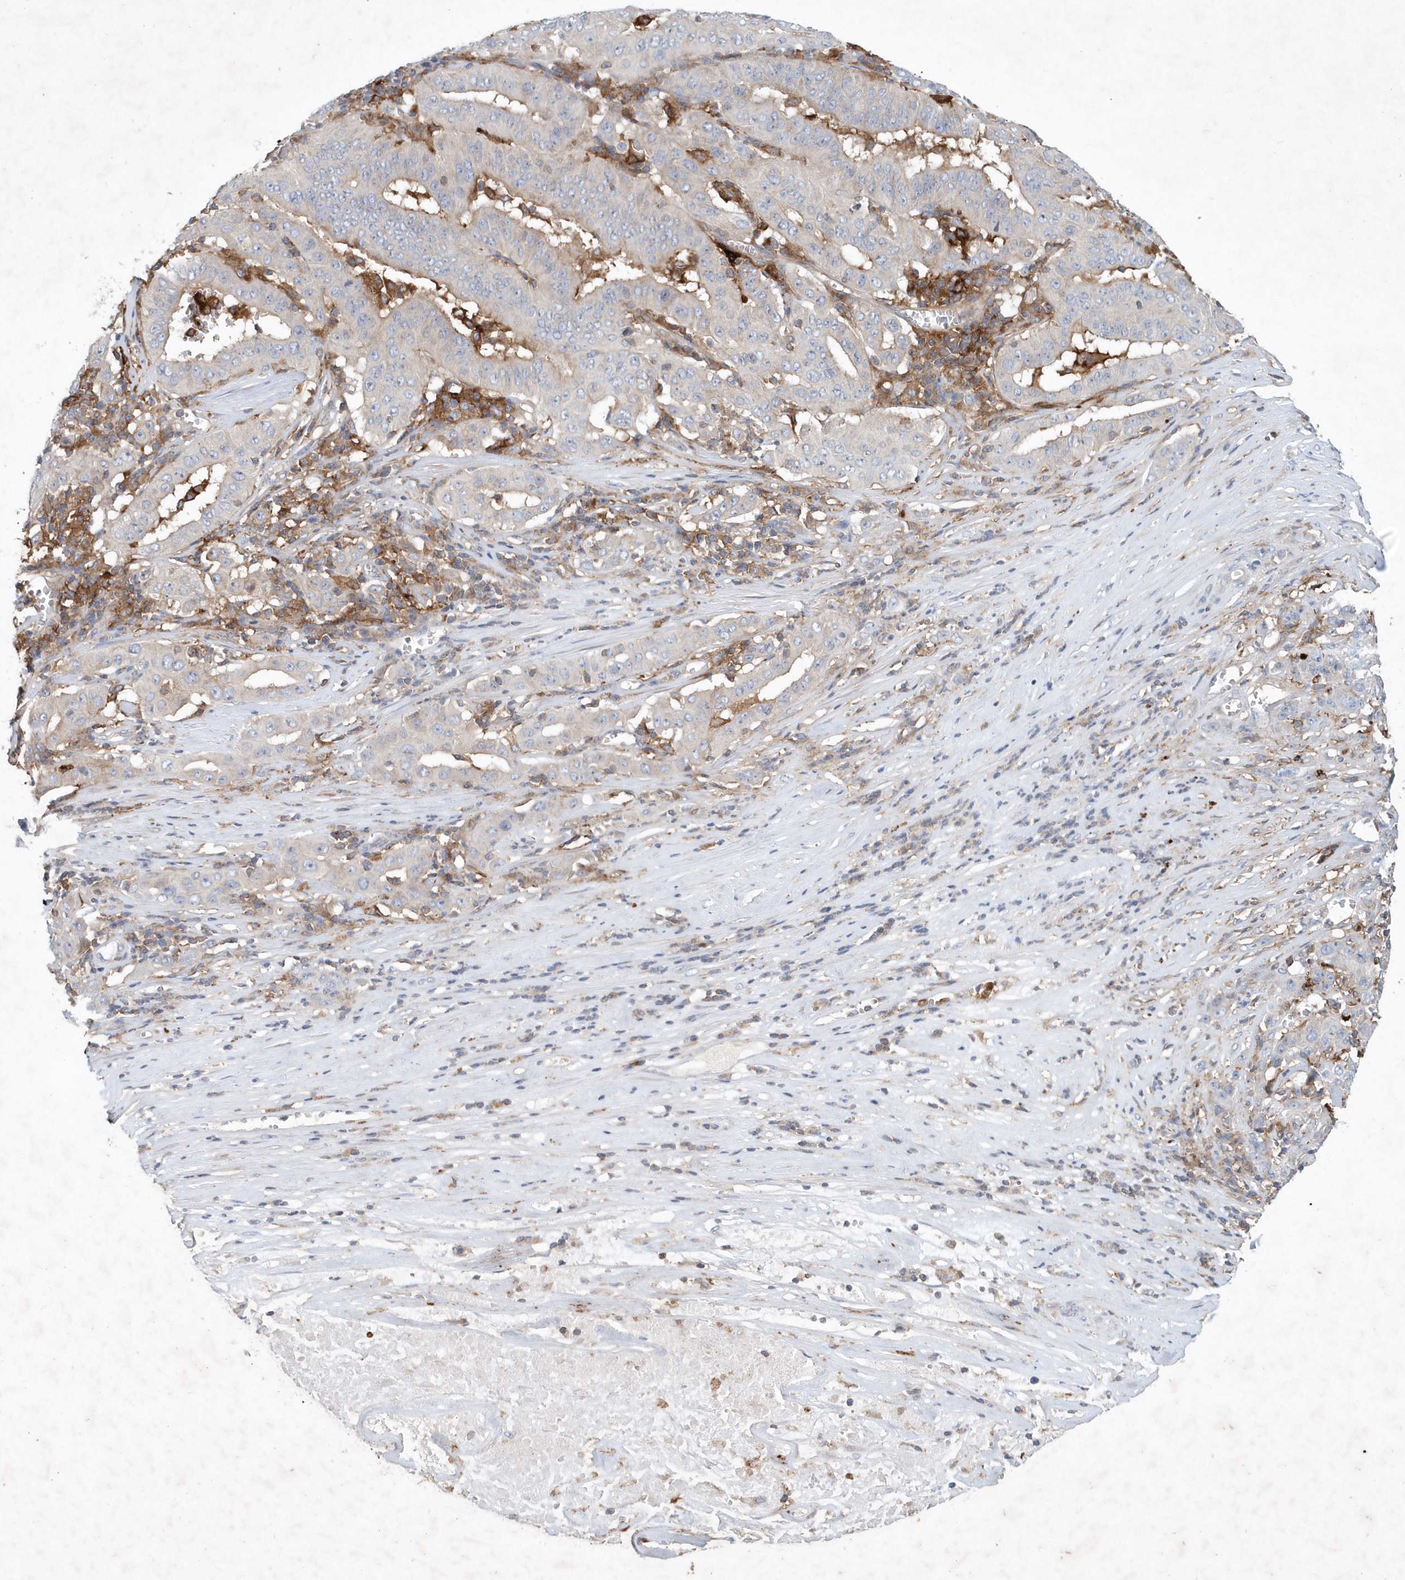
{"staining": {"intensity": "negative", "quantity": "none", "location": "none"}, "tissue": "pancreatic cancer", "cell_type": "Tumor cells", "image_type": "cancer", "snomed": [{"axis": "morphology", "description": "Adenocarcinoma, NOS"}, {"axis": "topography", "description": "Pancreas"}], "caption": "Immunohistochemistry (IHC) image of neoplastic tissue: pancreatic adenocarcinoma stained with DAB reveals no significant protein staining in tumor cells.", "gene": "P2RY10", "patient": {"sex": "male", "age": 63}}